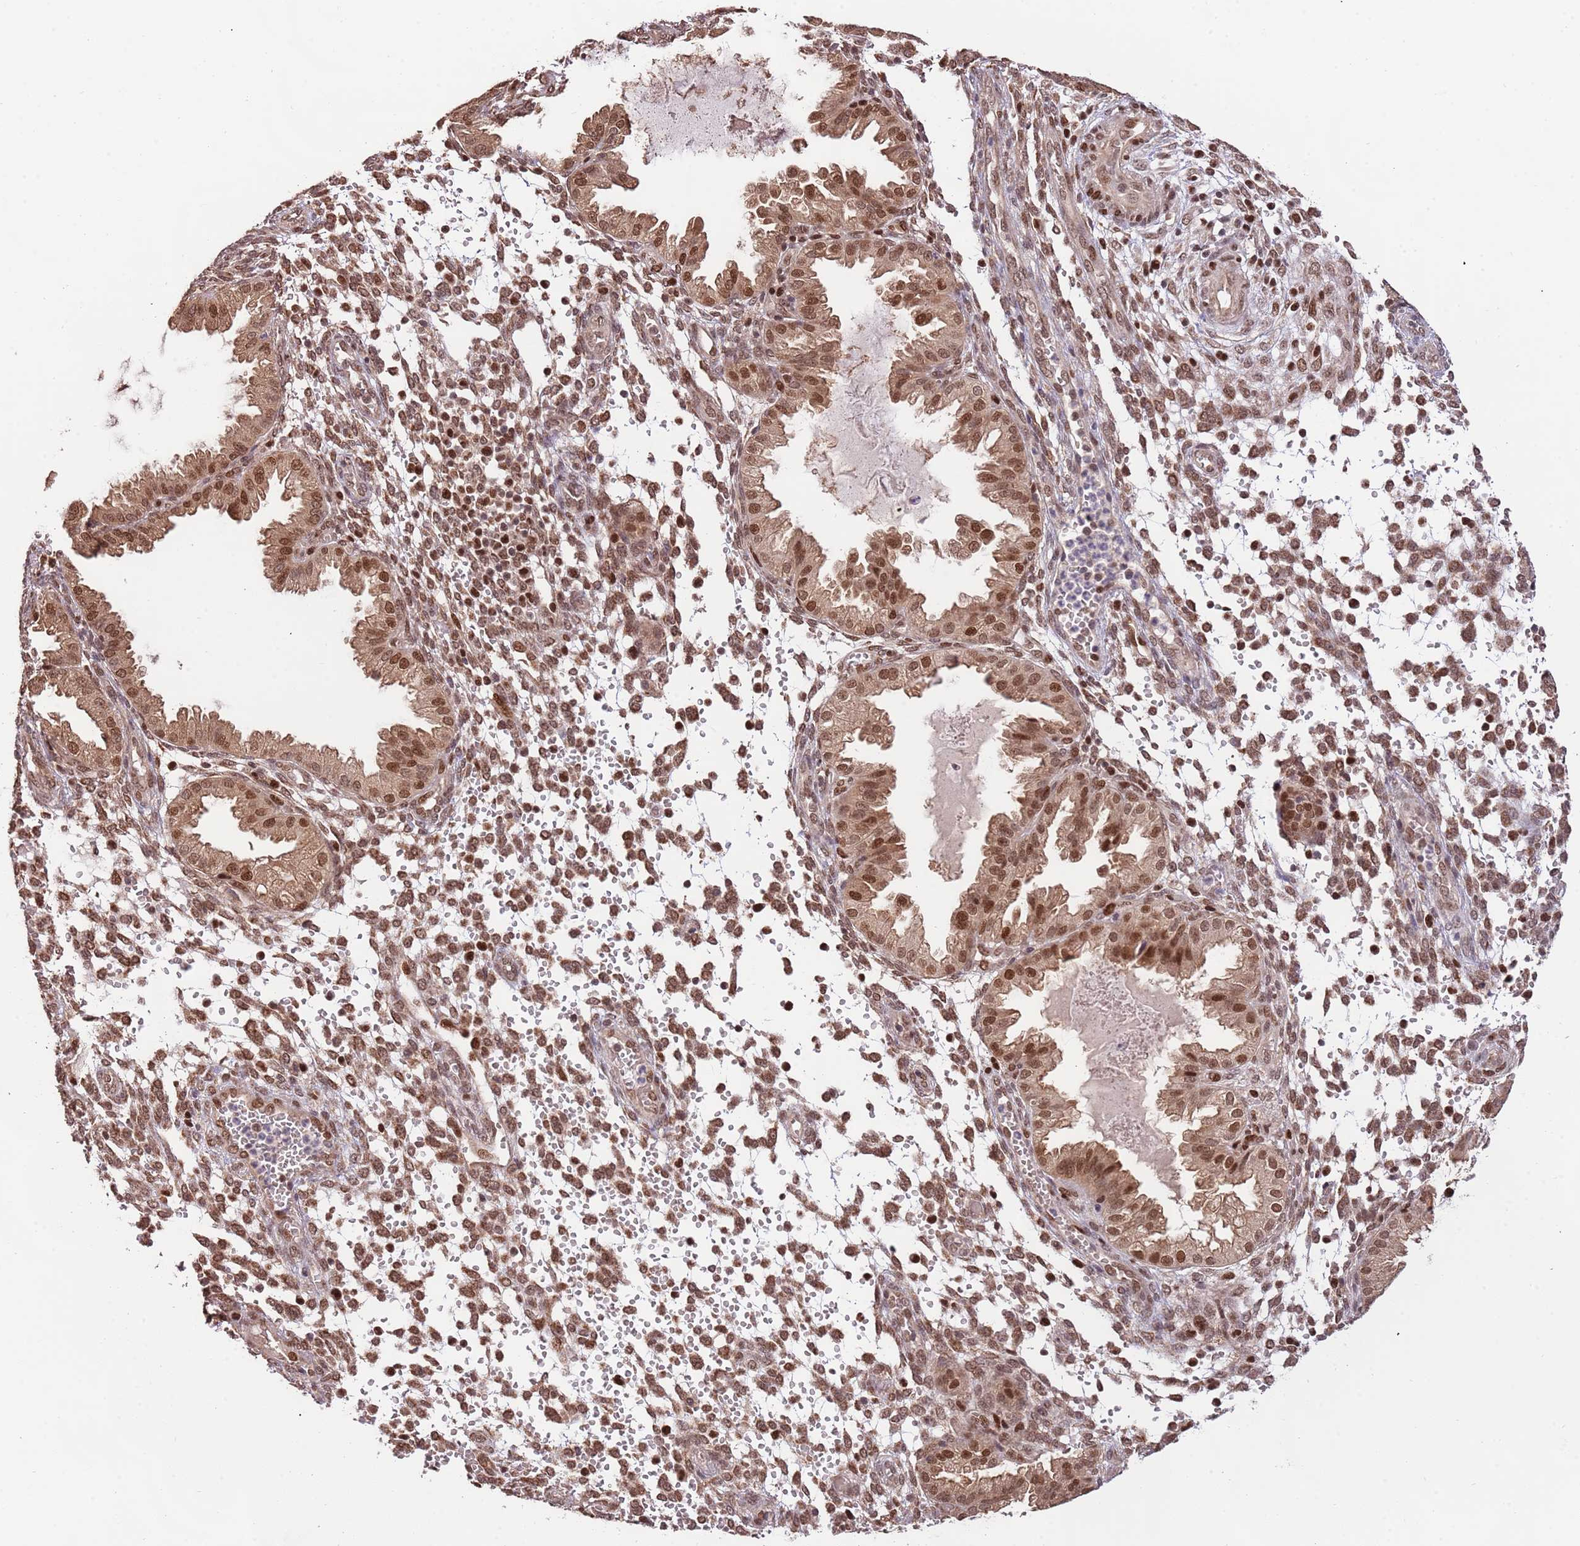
{"staining": {"intensity": "moderate", "quantity": "25%-75%", "location": "cytoplasmic/membranous,nuclear"}, "tissue": "endometrium", "cell_type": "Cells in endometrial stroma", "image_type": "normal", "snomed": [{"axis": "morphology", "description": "Normal tissue, NOS"}, {"axis": "topography", "description": "Endometrium"}], "caption": "A histopathology image of endometrium stained for a protein reveals moderate cytoplasmic/membranous,nuclear brown staining in cells in endometrial stroma.", "gene": "RIF1", "patient": {"sex": "female", "age": 33}}